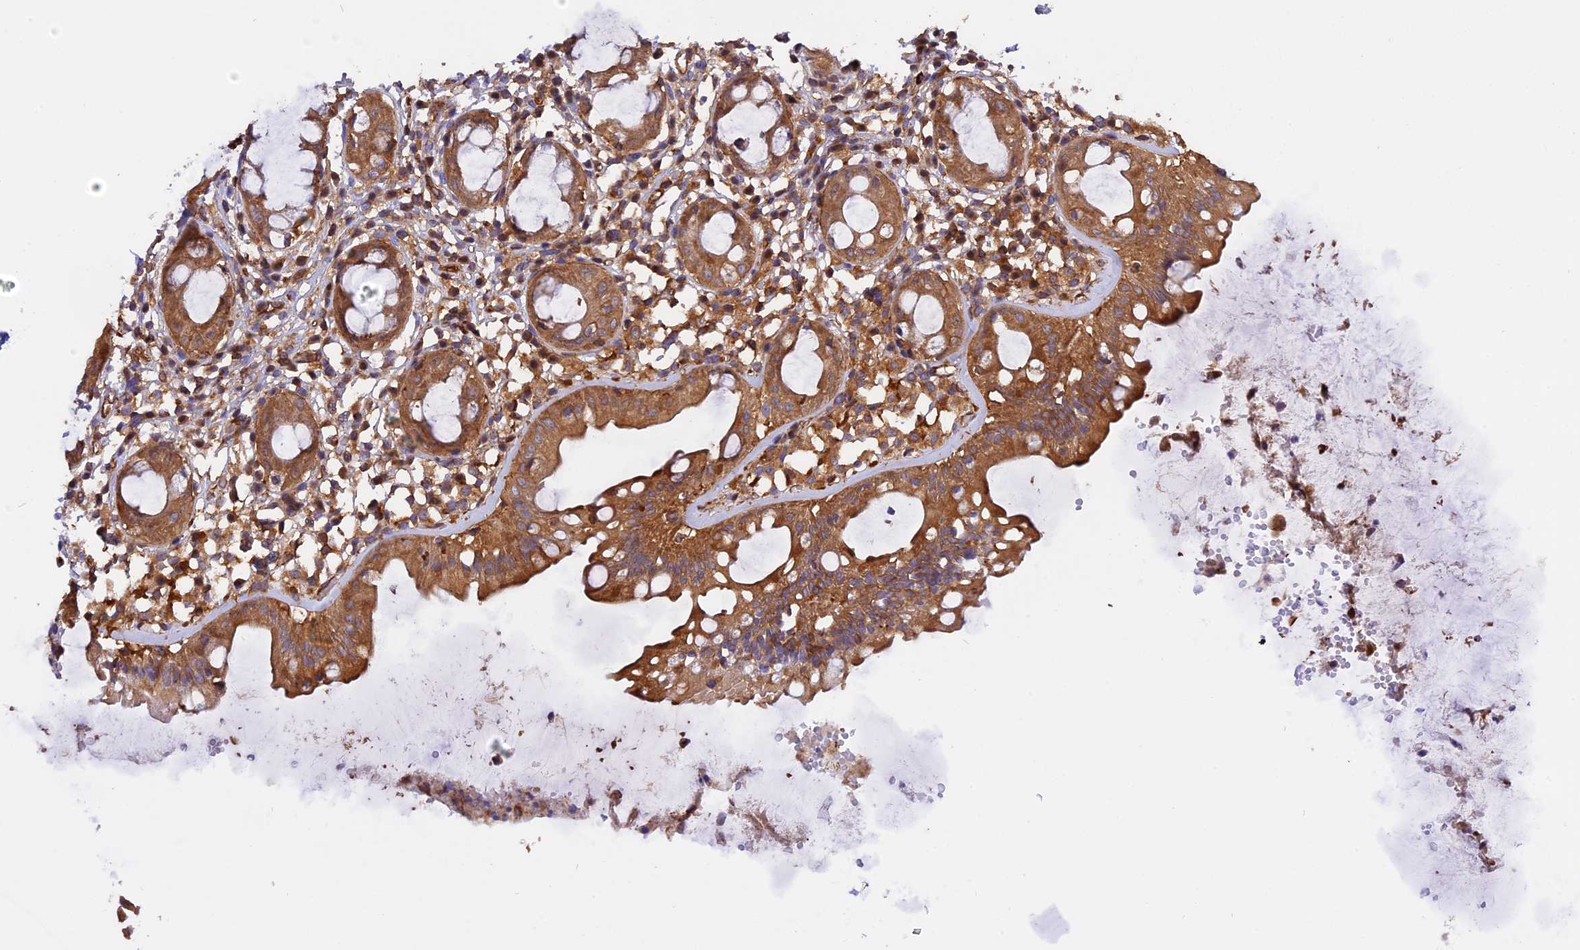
{"staining": {"intensity": "strong", "quantity": ">75%", "location": "cytoplasmic/membranous"}, "tissue": "rectum", "cell_type": "Glandular cells", "image_type": "normal", "snomed": [{"axis": "morphology", "description": "Normal tissue, NOS"}, {"axis": "topography", "description": "Rectum"}], "caption": "Protein expression analysis of benign rectum reveals strong cytoplasmic/membranous positivity in approximately >75% of glandular cells.", "gene": "C5orf22", "patient": {"sex": "female", "age": 57}}